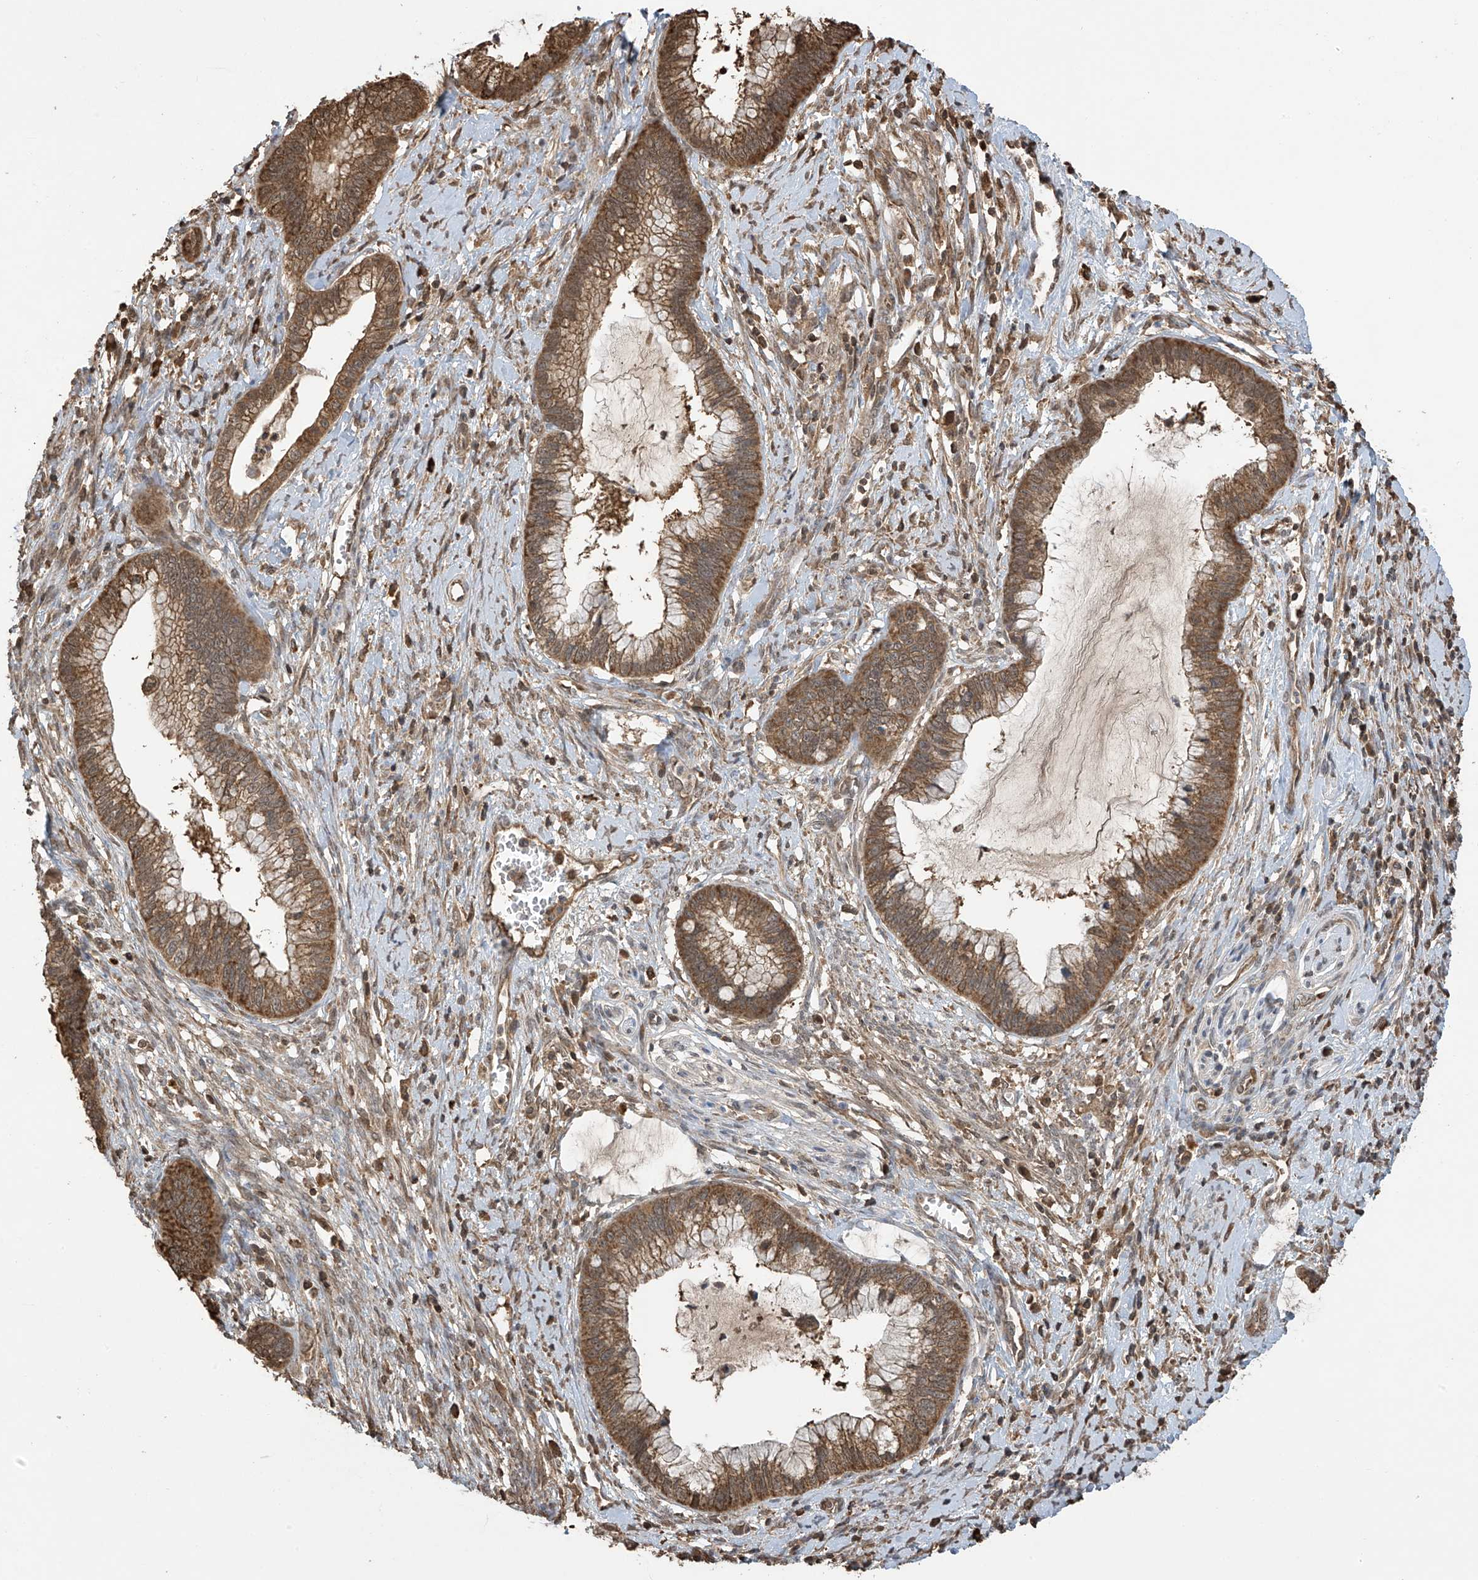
{"staining": {"intensity": "moderate", "quantity": ">75%", "location": "cytoplasmic/membranous"}, "tissue": "cervical cancer", "cell_type": "Tumor cells", "image_type": "cancer", "snomed": [{"axis": "morphology", "description": "Adenocarcinoma, NOS"}, {"axis": "topography", "description": "Cervix"}], "caption": "A medium amount of moderate cytoplasmic/membranous positivity is present in approximately >75% of tumor cells in cervical adenocarcinoma tissue.", "gene": "PNPT1", "patient": {"sex": "female", "age": 44}}